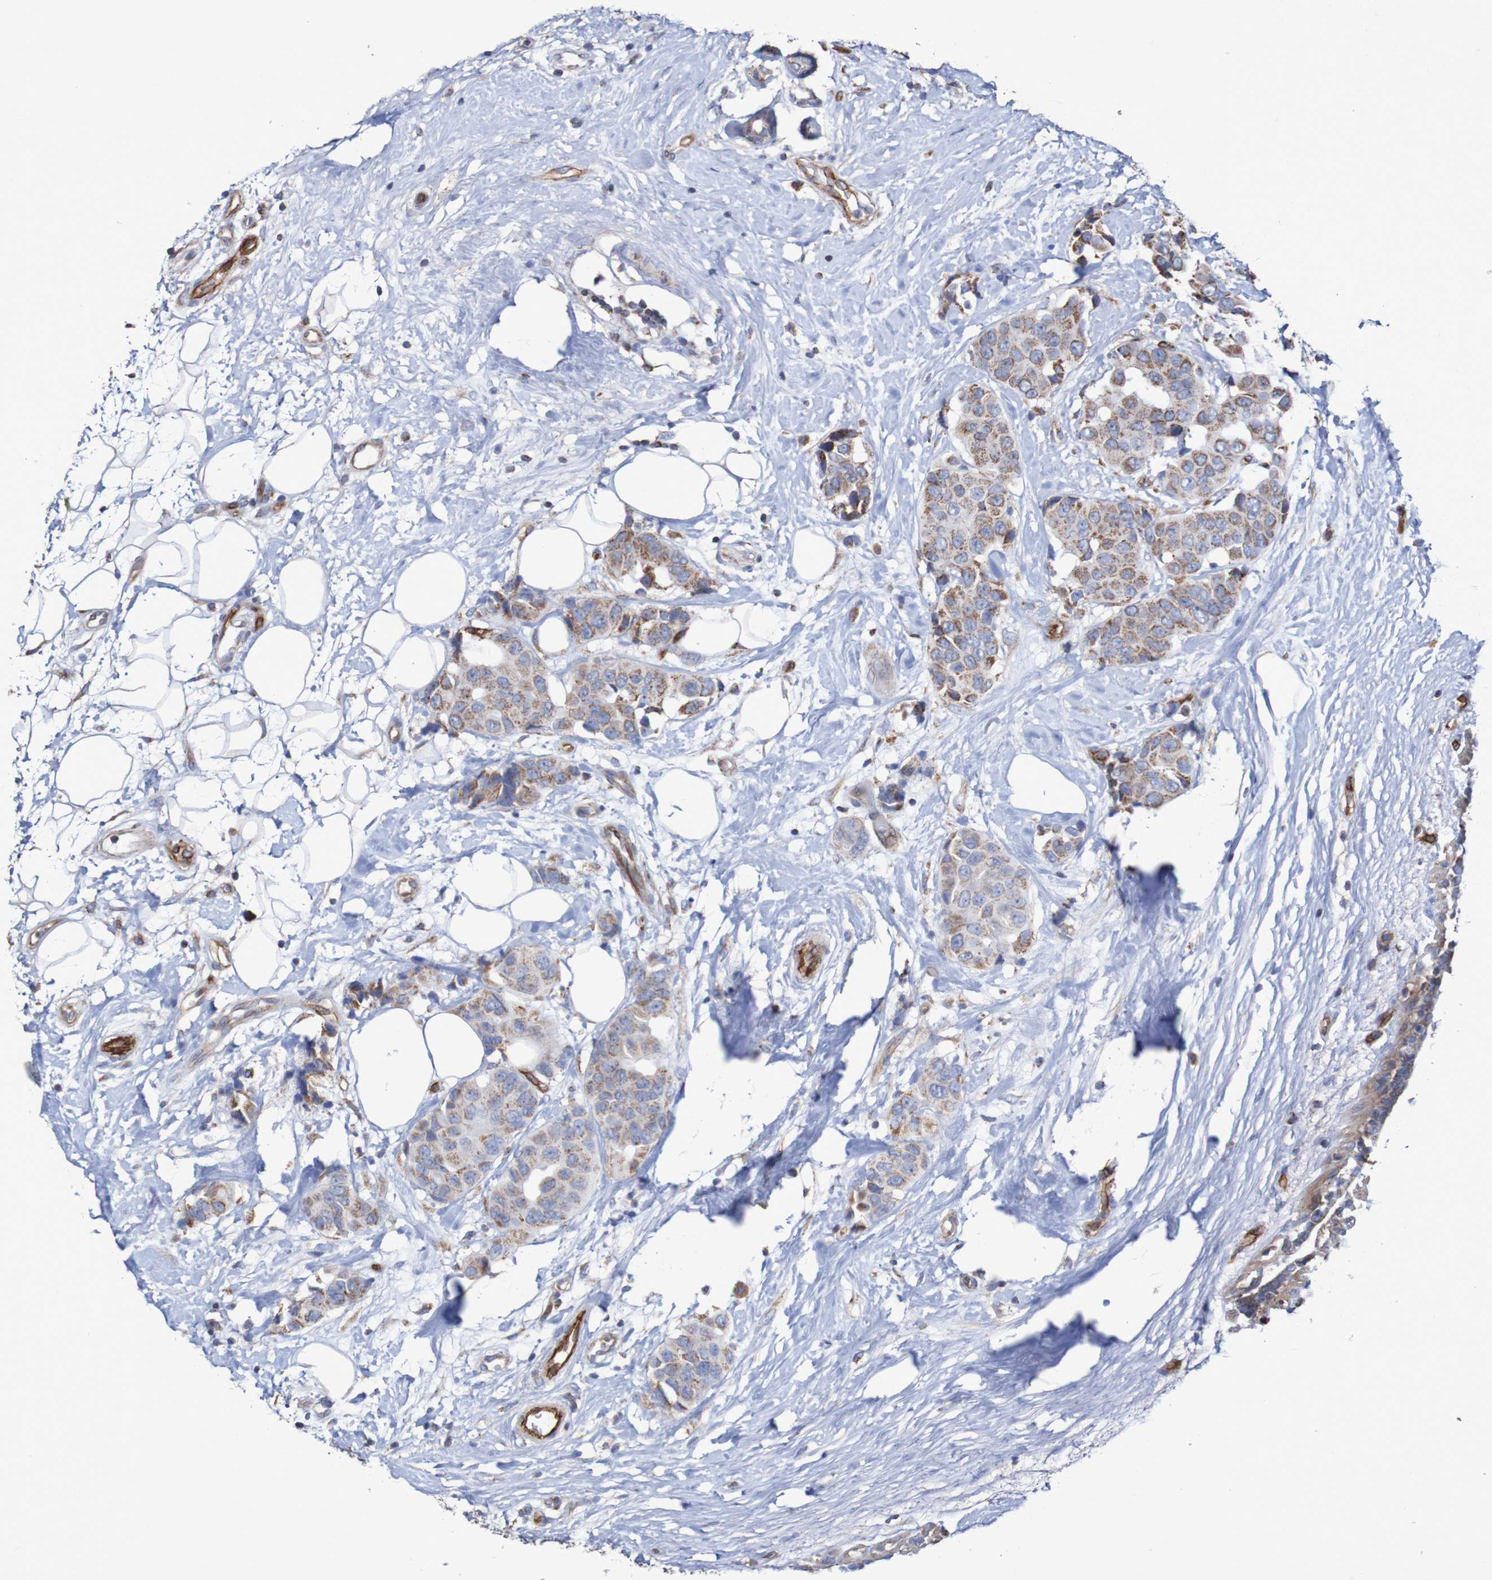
{"staining": {"intensity": "moderate", "quantity": ">75%", "location": "cytoplasmic/membranous"}, "tissue": "breast cancer", "cell_type": "Tumor cells", "image_type": "cancer", "snomed": [{"axis": "morphology", "description": "Normal tissue, NOS"}, {"axis": "morphology", "description": "Duct carcinoma"}, {"axis": "topography", "description": "Breast"}], "caption": "Protein analysis of intraductal carcinoma (breast) tissue exhibits moderate cytoplasmic/membranous positivity in approximately >75% of tumor cells.", "gene": "MMEL1", "patient": {"sex": "female", "age": 39}}